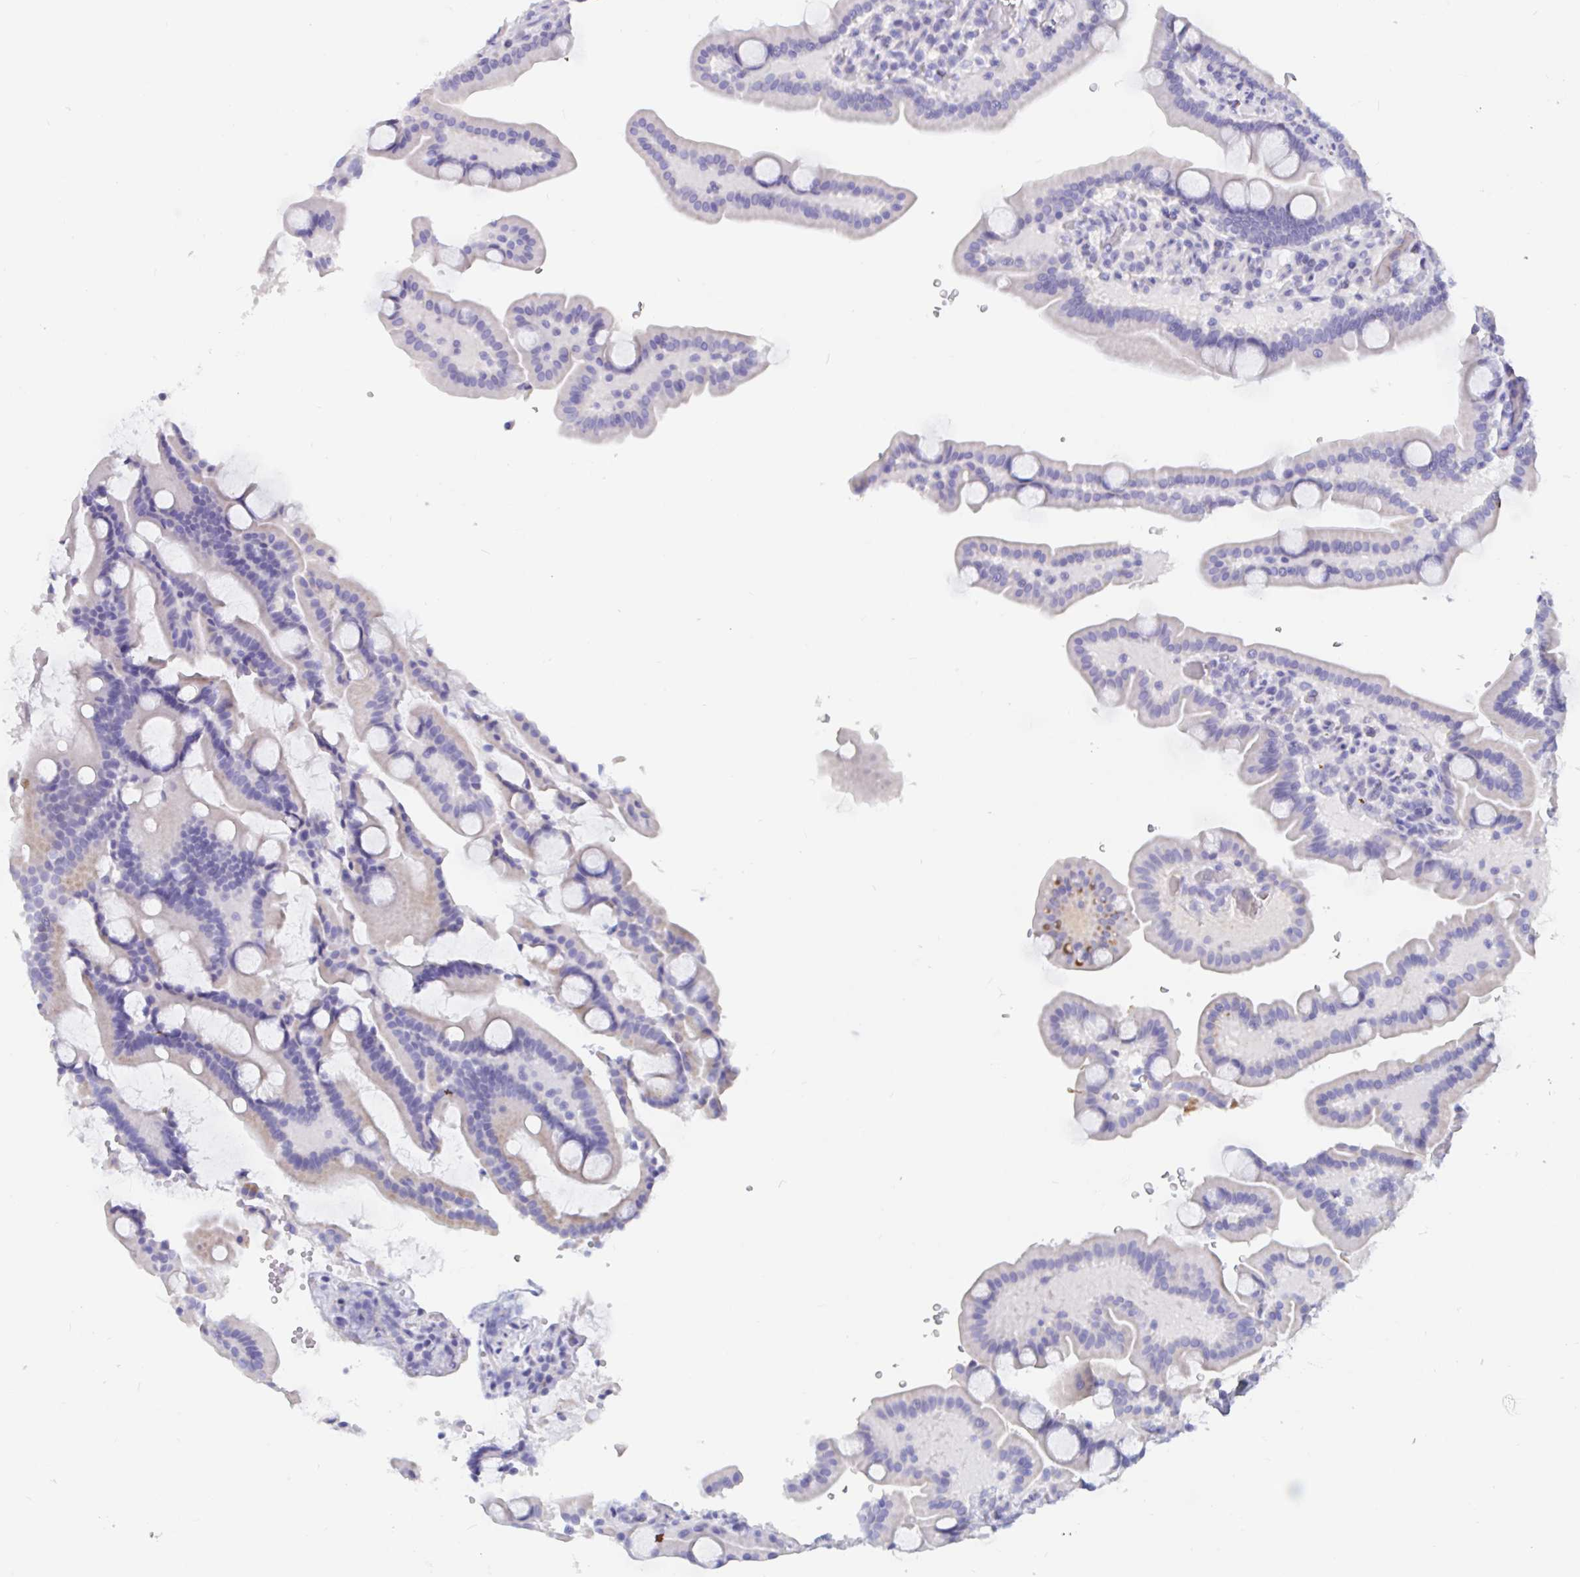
{"staining": {"intensity": "negative", "quantity": "none", "location": "none"}, "tissue": "duodenum", "cell_type": "Glandular cells", "image_type": "normal", "snomed": [{"axis": "morphology", "description": "Normal tissue, NOS"}, {"axis": "topography", "description": "Duodenum"}], "caption": "Immunohistochemistry of benign duodenum shows no staining in glandular cells.", "gene": "ZNHIT2", "patient": {"sex": "male", "age": 55}}